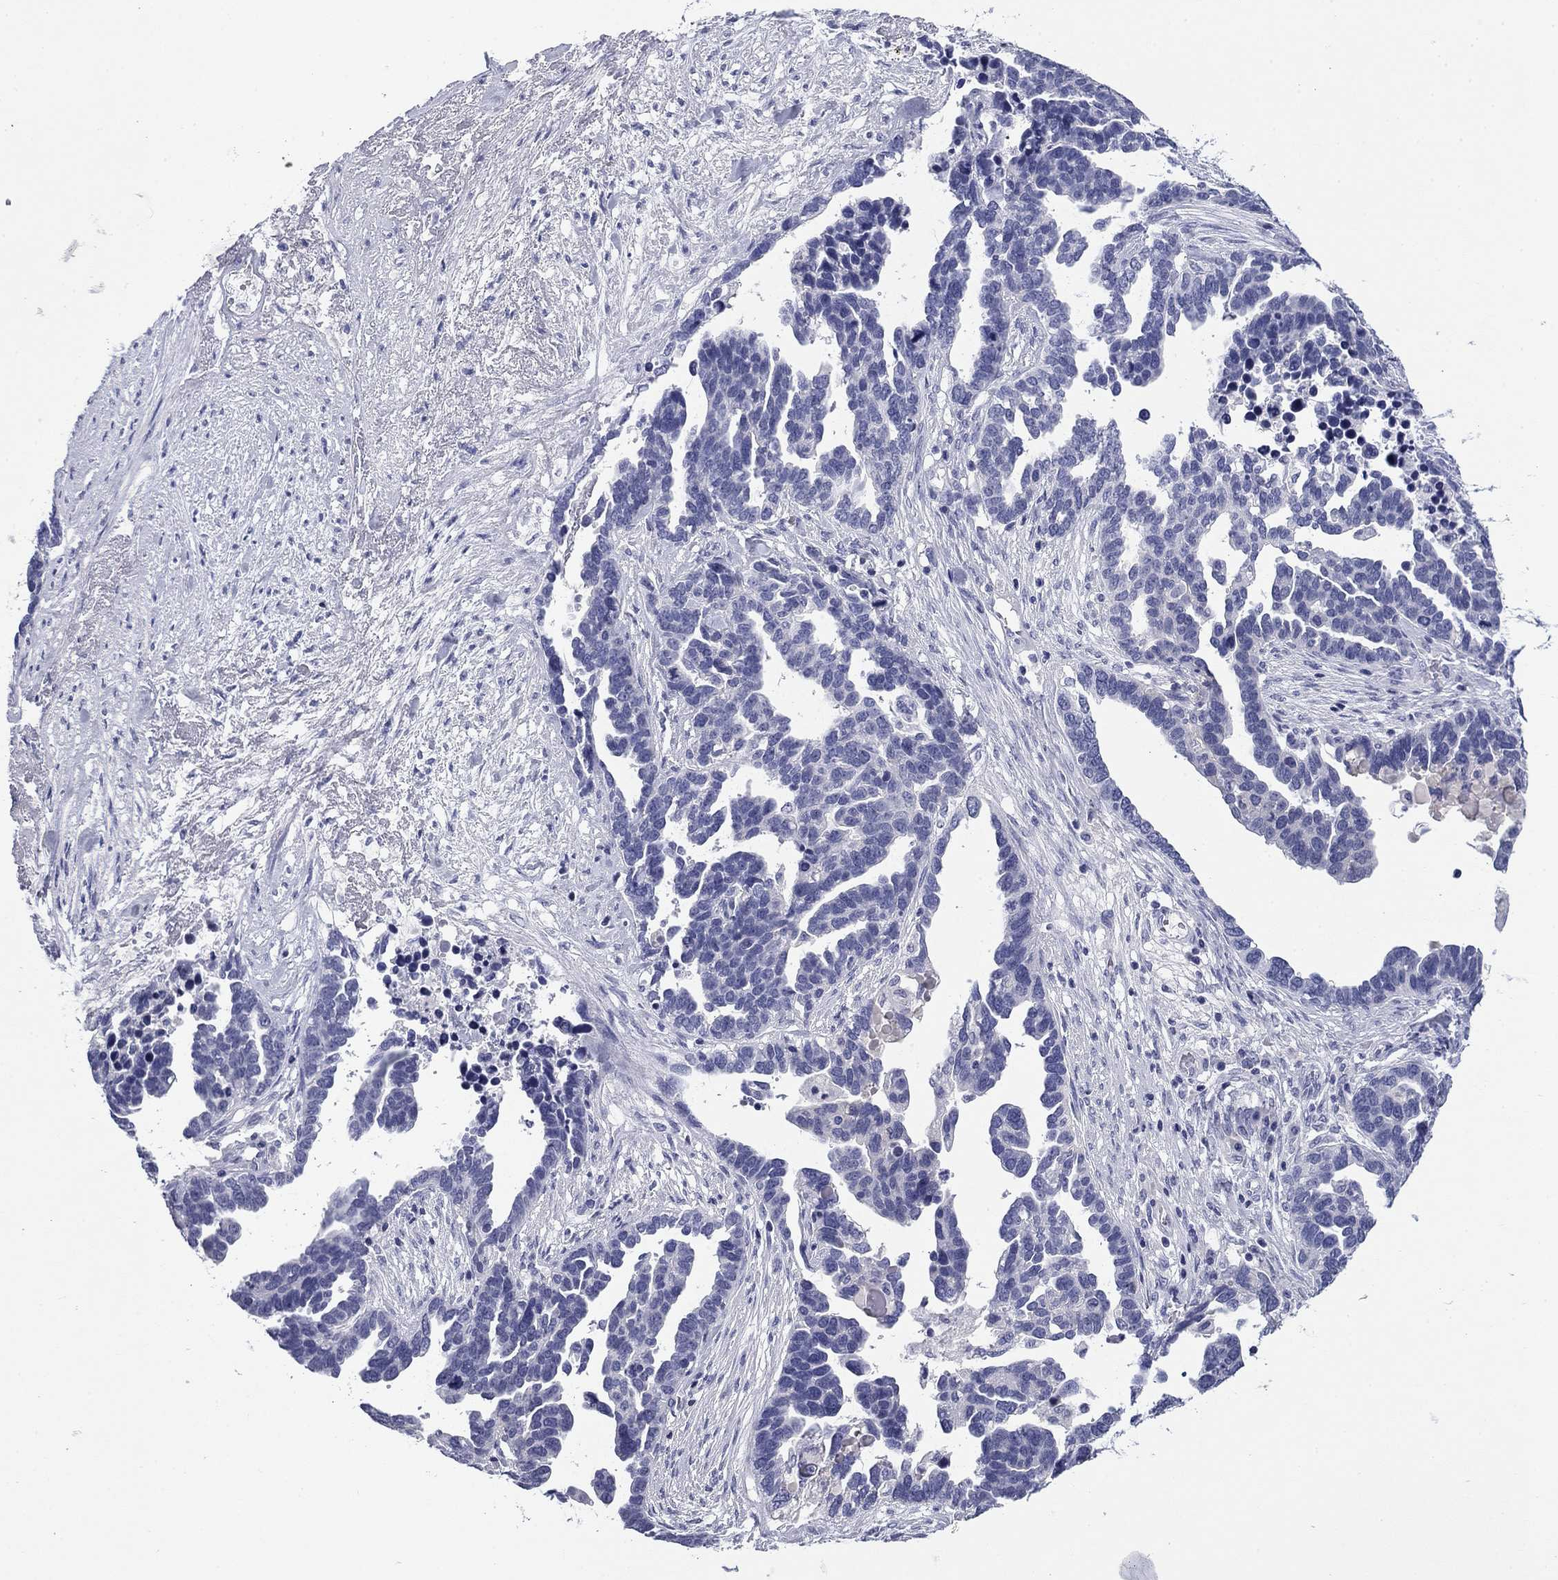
{"staining": {"intensity": "negative", "quantity": "none", "location": "none"}, "tissue": "ovarian cancer", "cell_type": "Tumor cells", "image_type": "cancer", "snomed": [{"axis": "morphology", "description": "Cystadenocarcinoma, serous, NOS"}, {"axis": "topography", "description": "Ovary"}], "caption": "Image shows no significant protein expression in tumor cells of ovarian cancer.", "gene": "ABCC2", "patient": {"sex": "female", "age": 54}}